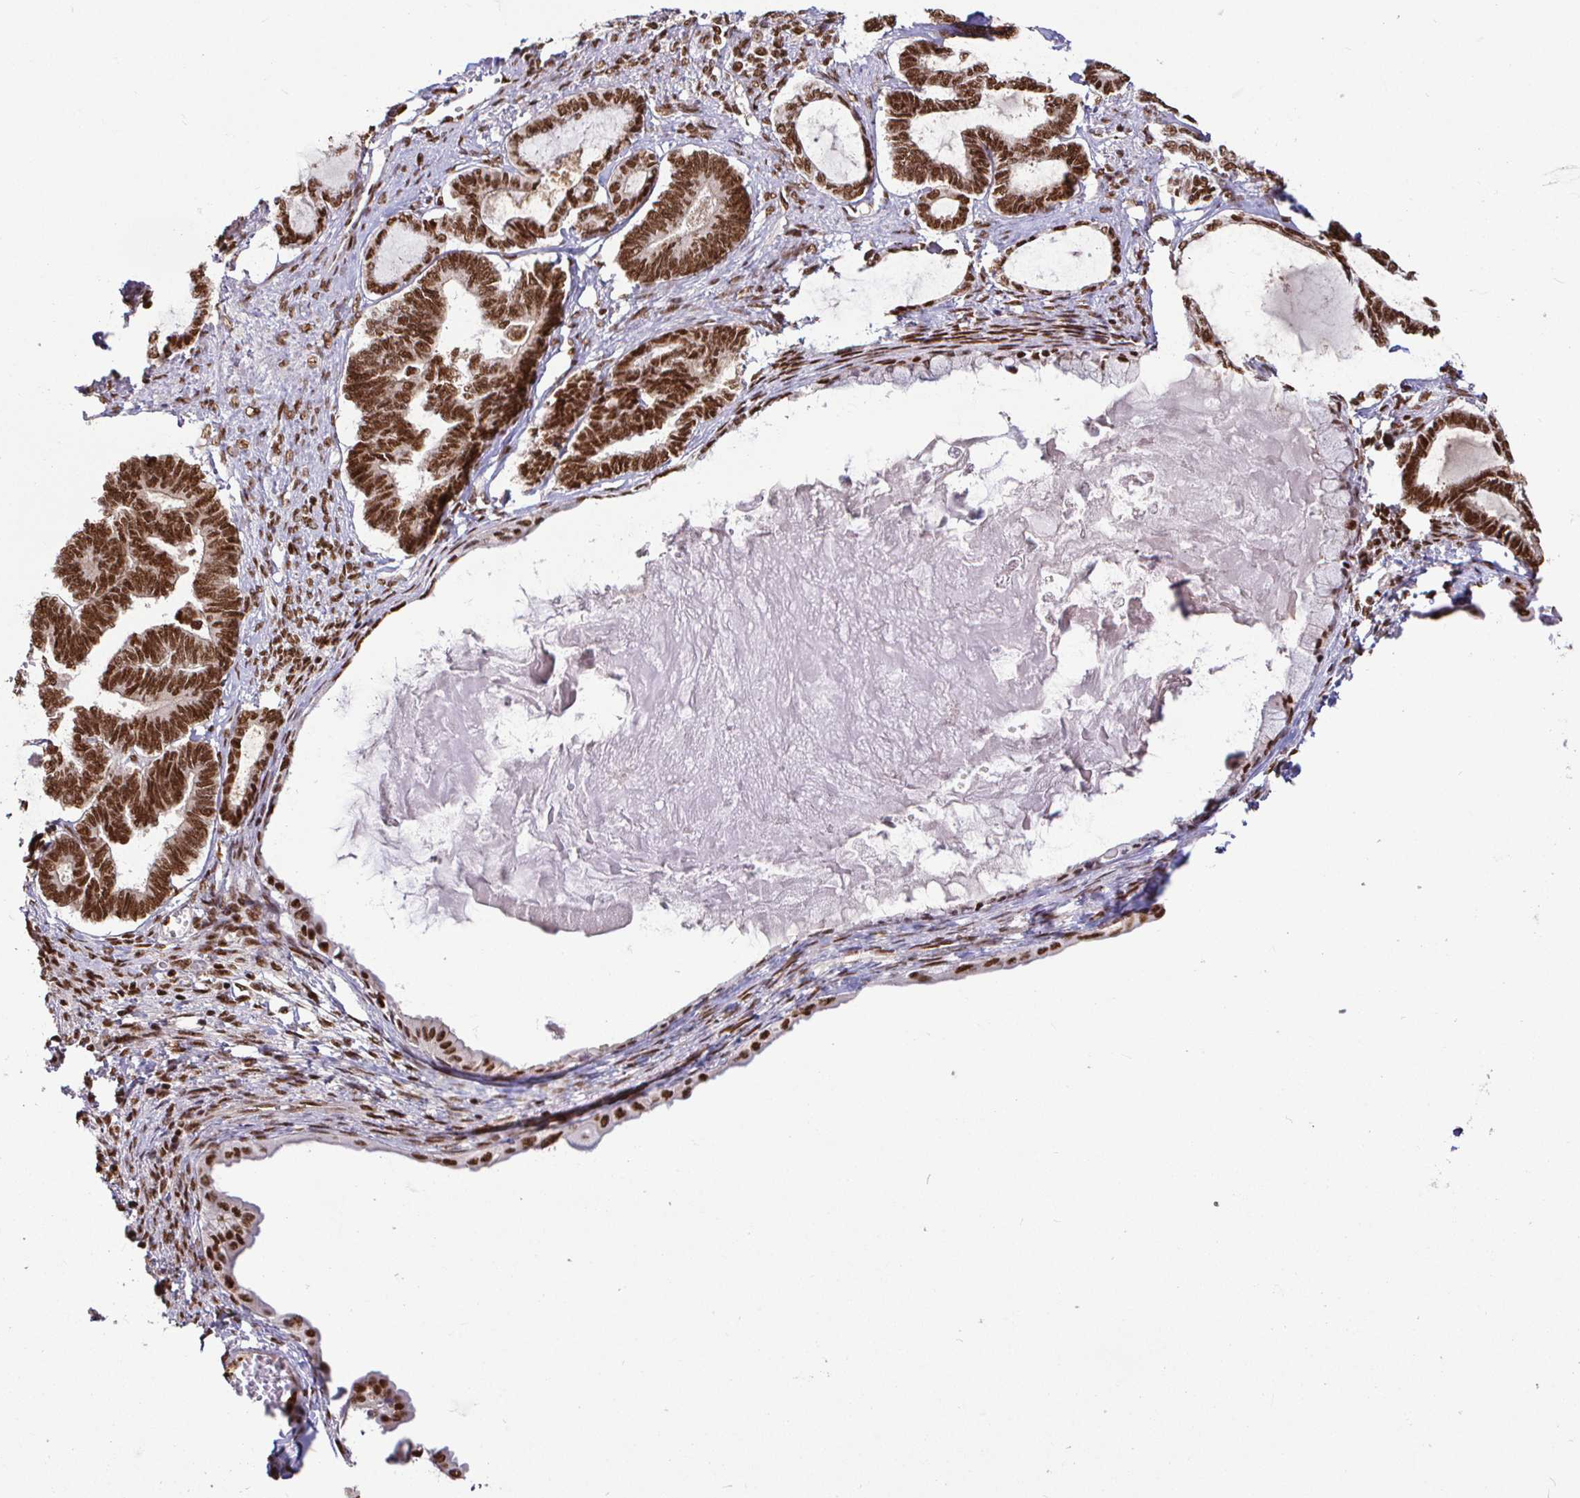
{"staining": {"intensity": "strong", "quantity": ">75%", "location": "nuclear"}, "tissue": "ovarian cancer", "cell_type": "Tumor cells", "image_type": "cancer", "snomed": [{"axis": "morphology", "description": "Carcinoma, endometroid"}, {"axis": "topography", "description": "Ovary"}], "caption": "Immunohistochemical staining of ovarian endometroid carcinoma shows high levels of strong nuclear protein staining in approximately >75% of tumor cells.", "gene": "SP3", "patient": {"sex": "female", "age": 70}}